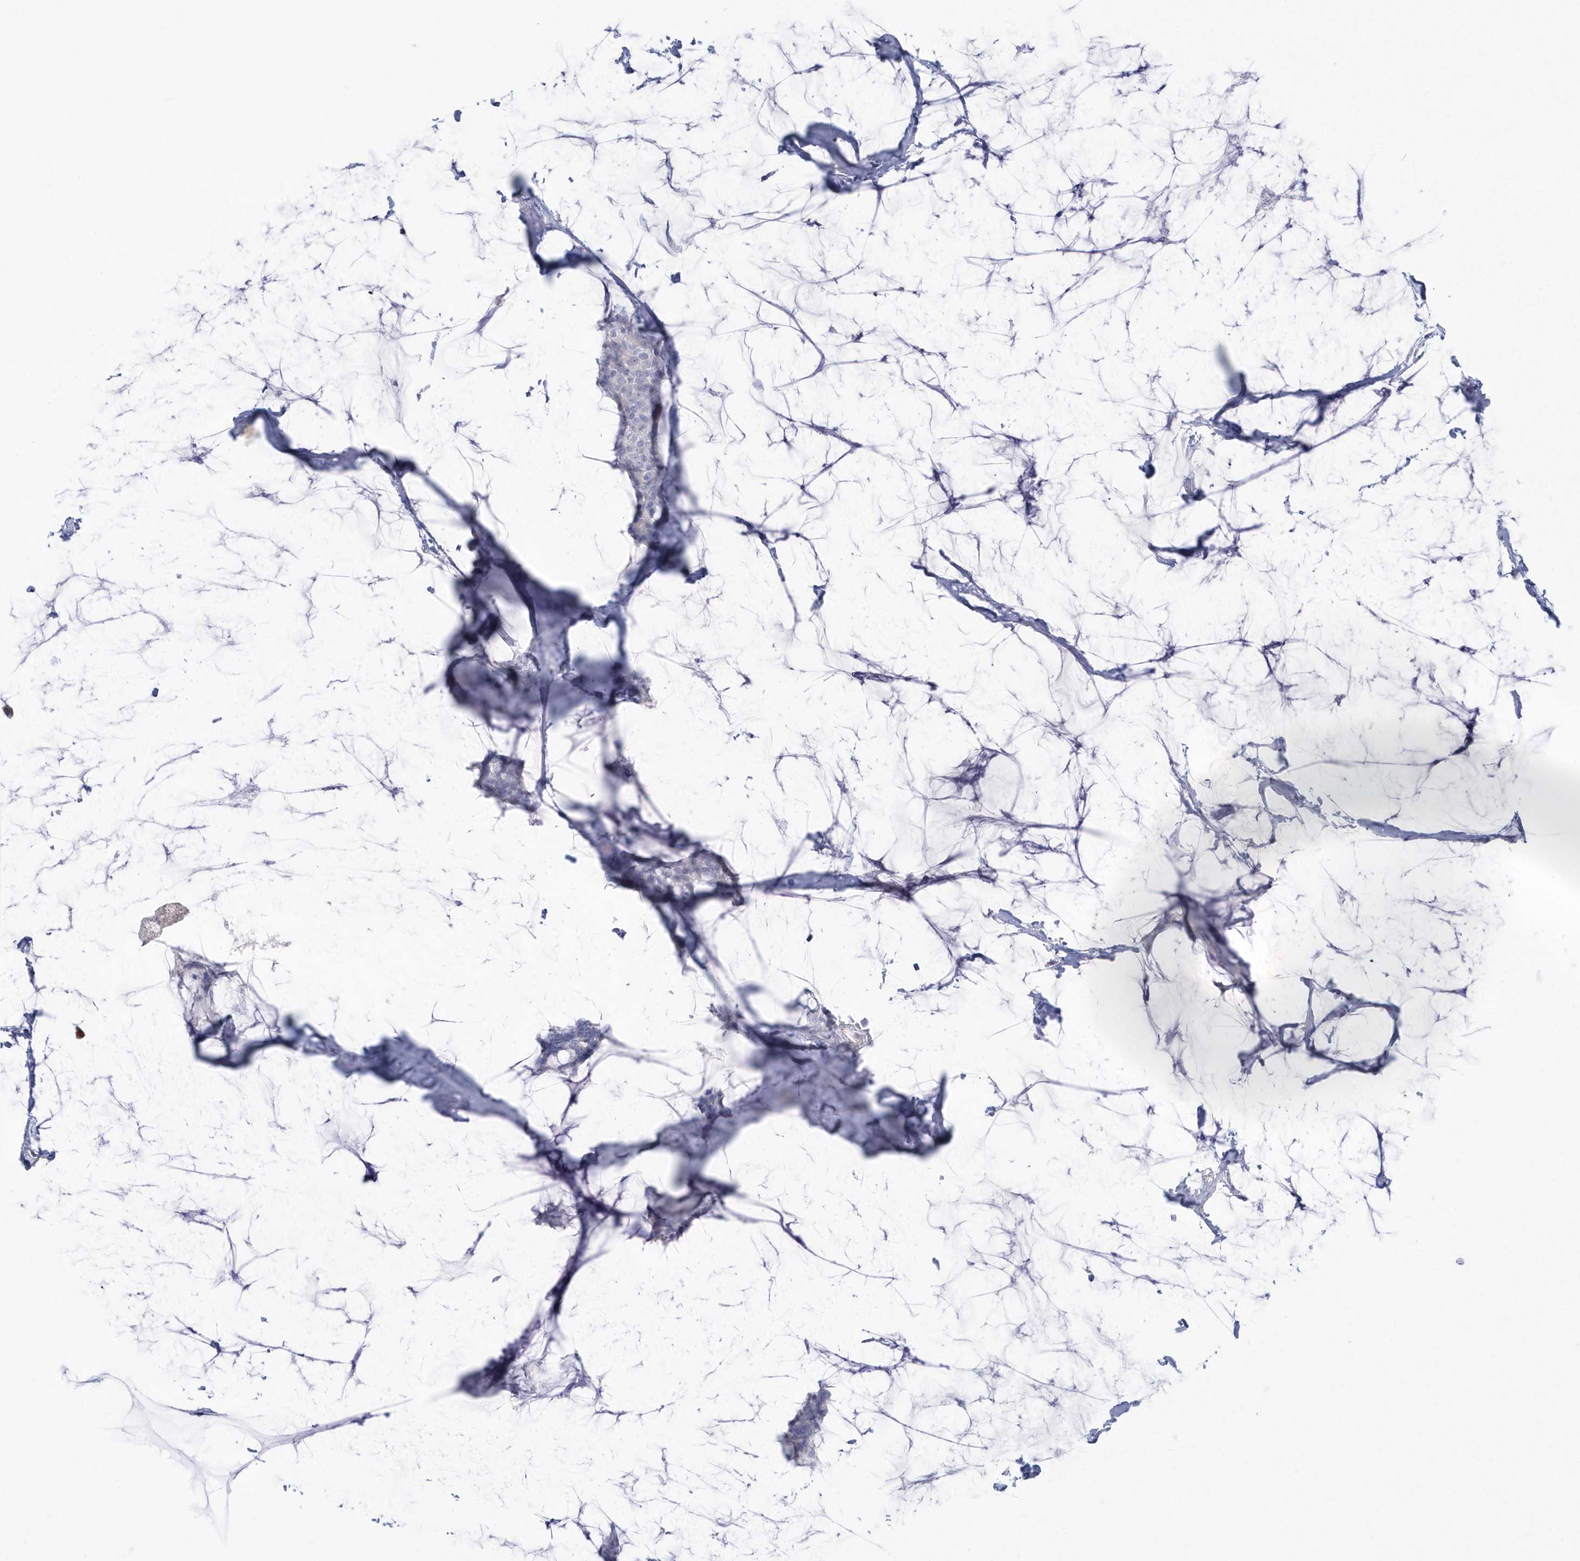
{"staining": {"intensity": "negative", "quantity": "none", "location": "none"}, "tissue": "breast cancer", "cell_type": "Tumor cells", "image_type": "cancer", "snomed": [{"axis": "morphology", "description": "Duct carcinoma"}, {"axis": "topography", "description": "Breast"}], "caption": "Protein analysis of breast cancer (intraductal carcinoma) demonstrates no significant expression in tumor cells.", "gene": "WDR27", "patient": {"sex": "female", "age": 93}}